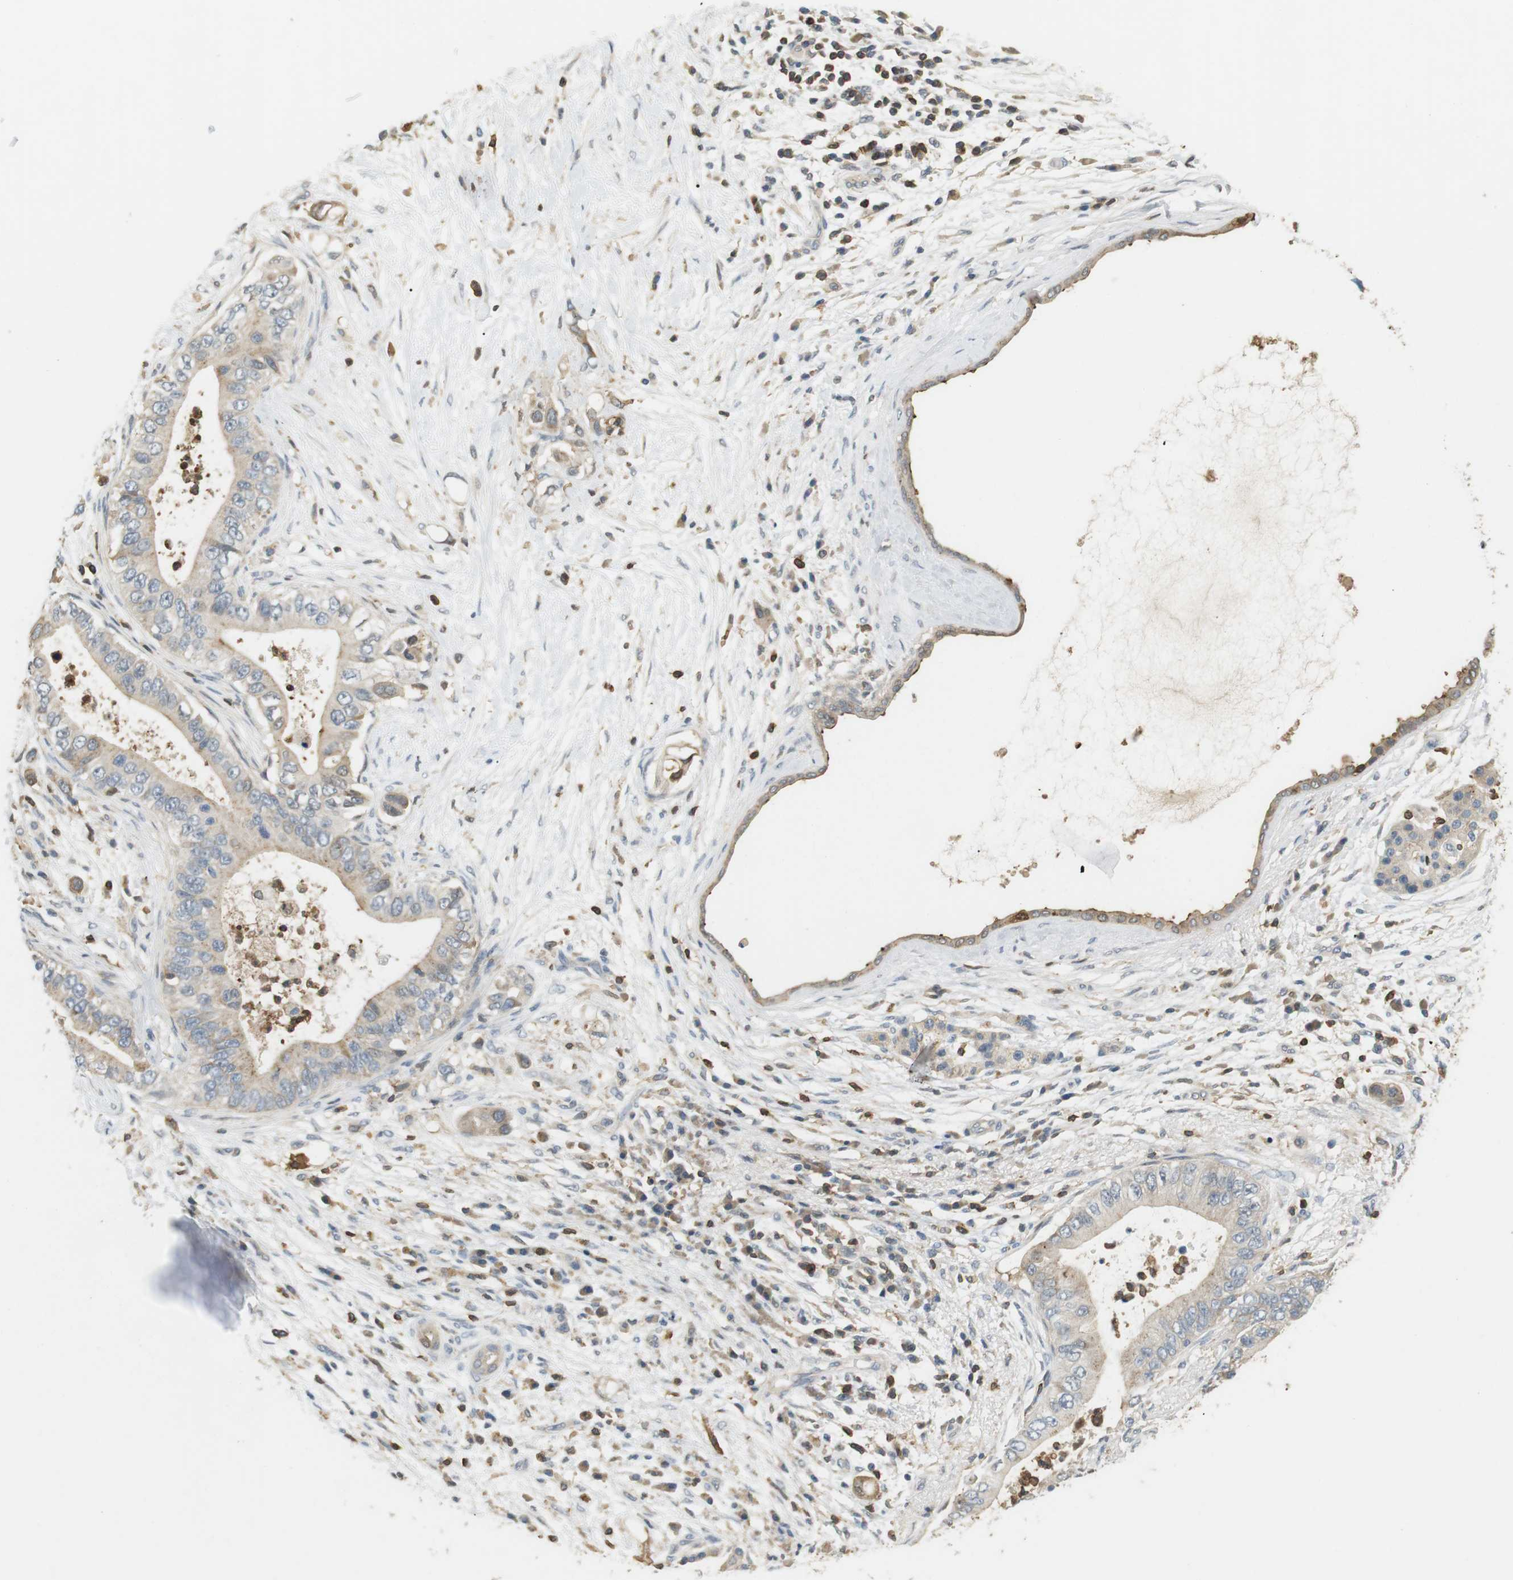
{"staining": {"intensity": "weak", "quantity": ">75%", "location": "cytoplasmic/membranous"}, "tissue": "pancreatic cancer", "cell_type": "Tumor cells", "image_type": "cancer", "snomed": [{"axis": "morphology", "description": "Adenocarcinoma, NOS"}, {"axis": "topography", "description": "Pancreas"}], "caption": "Pancreatic cancer (adenocarcinoma) tissue demonstrates weak cytoplasmic/membranous staining in about >75% of tumor cells", "gene": "P2RY1", "patient": {"sex": "male", "age": 77}}